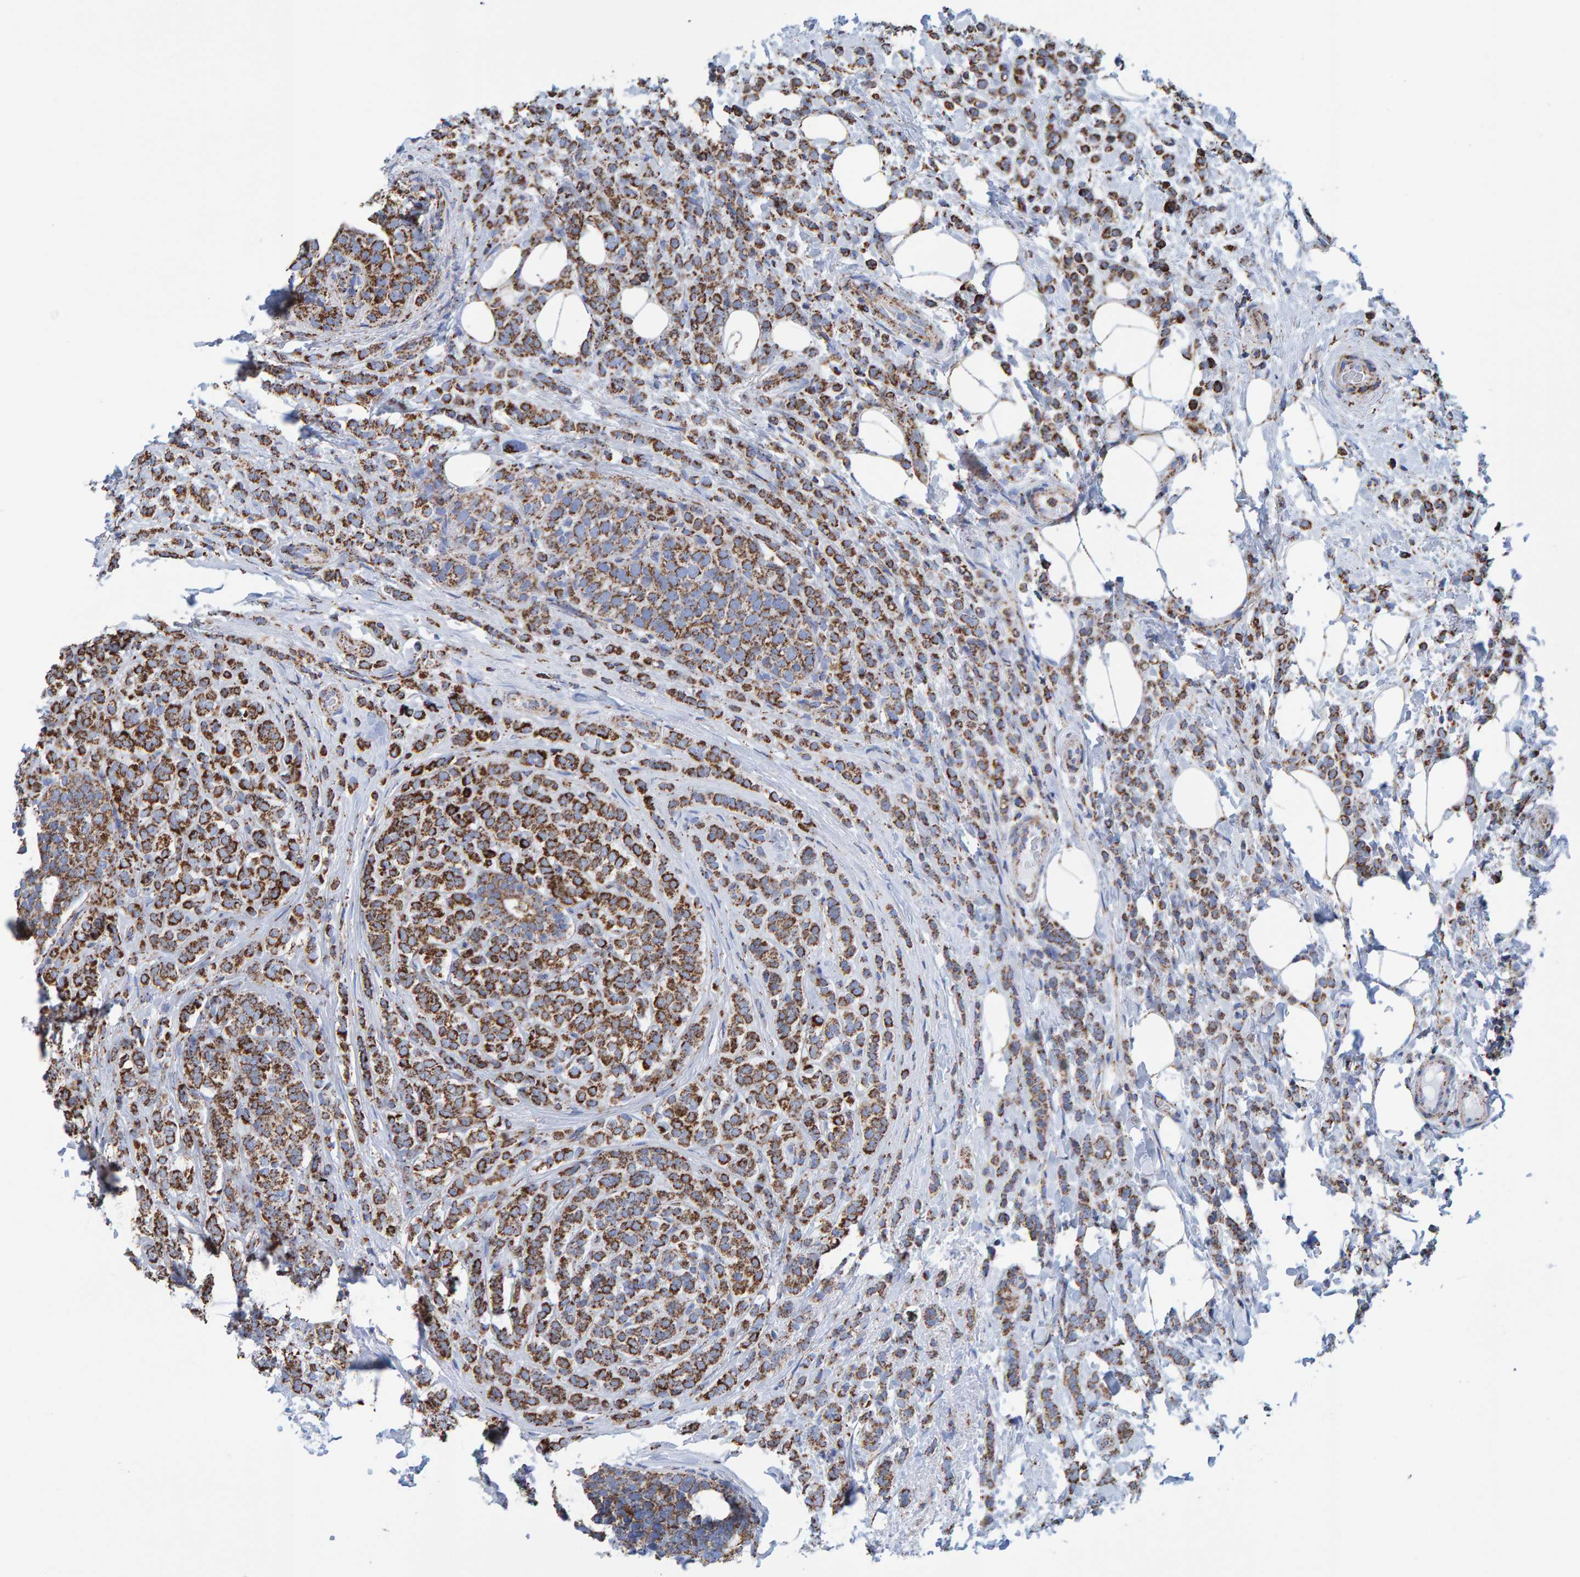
{"staining": {"intensity": "strong", "quantity": ">75%", "location": "cytoplasmic/membranous"}, "tissue": "breast cancer", "cell_type": "Tumor cells", "image_type": "cancer", "snomed": [{"axis": "morphology", "description": "Lobular carcinoma"}, {"axis": "topography", "description": "Breast"}], "caption": "Human lobular carcinoma (breast) stained with a protein marker reveals strong staining in tumor cells.", "gene": "ENSG00000262660", "patient": {"sex": "female", "age": 50}}